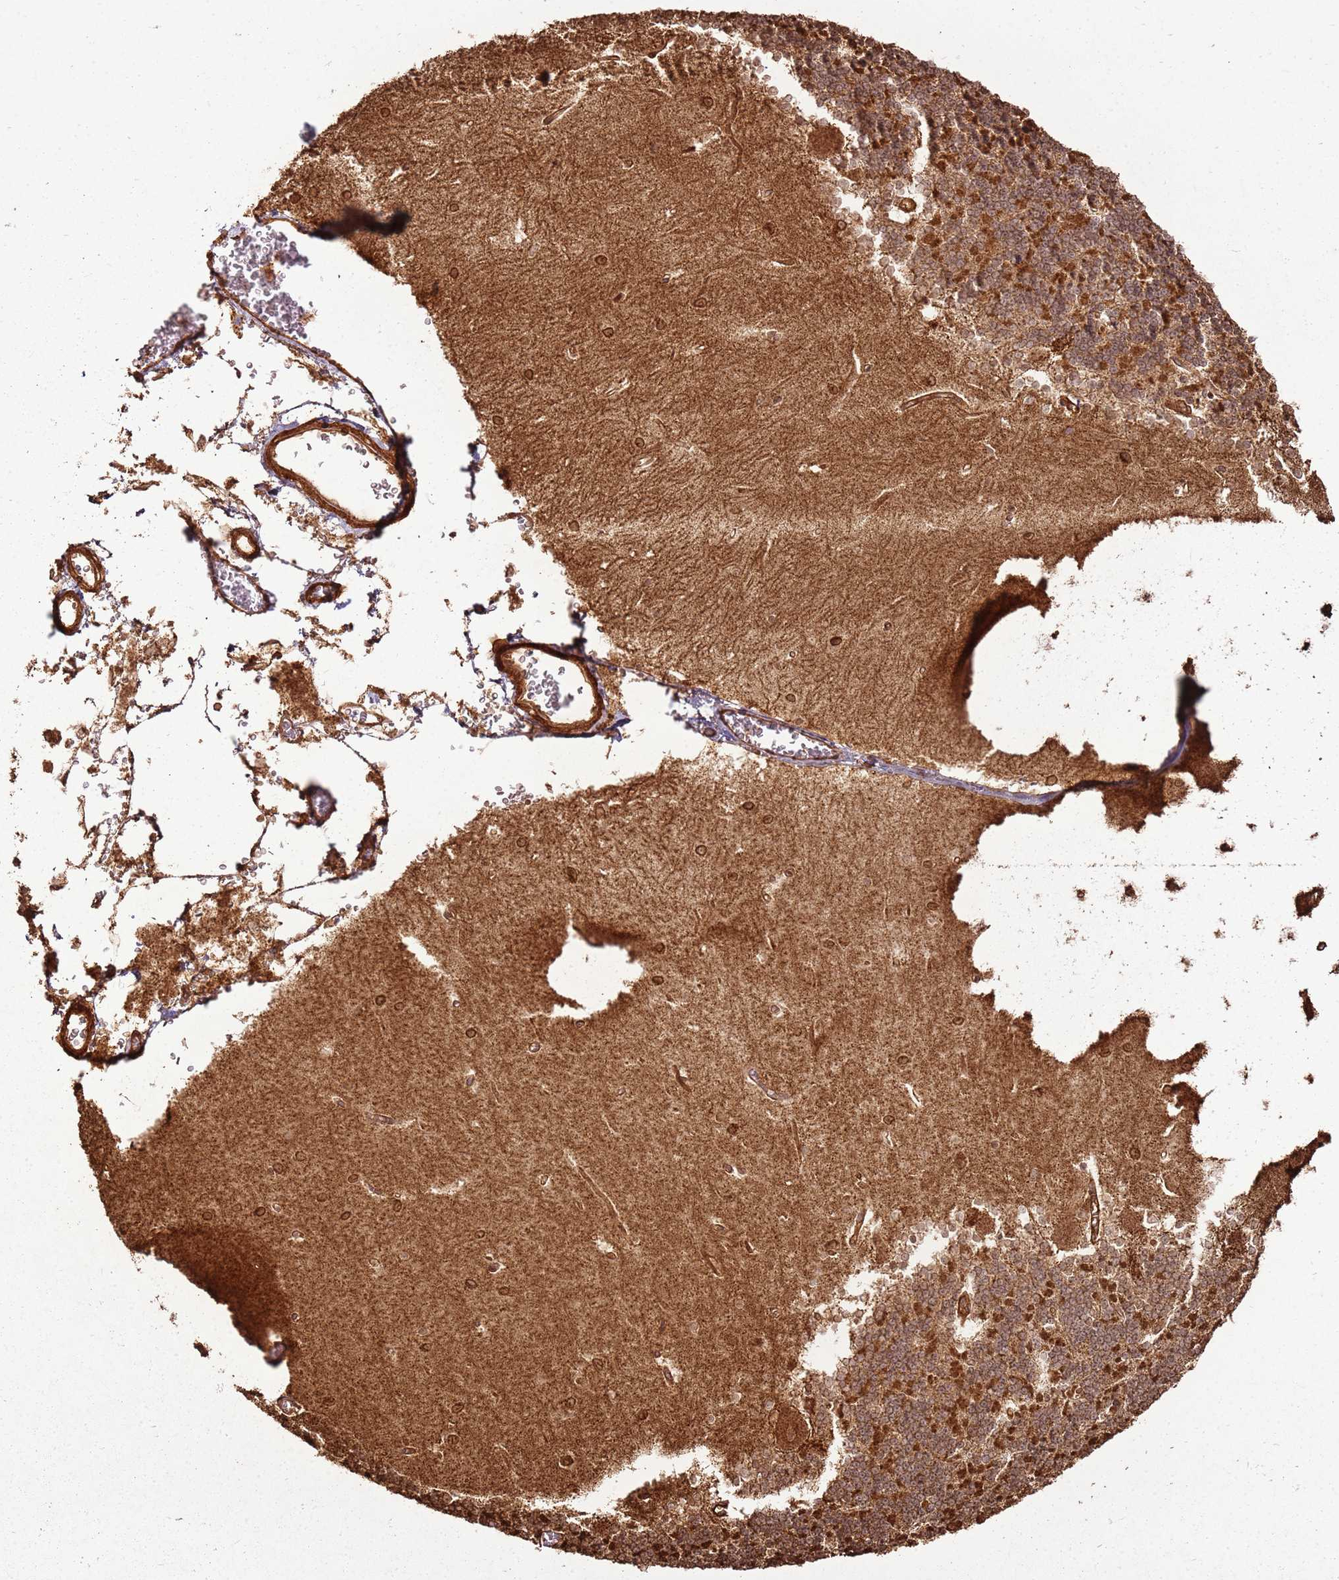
{"staining": {"intensity": "strong", "quantity": "25%-75%", "location": "cytoplasmic/membranous"}, "tissue": "cerebellum", "cell_type": "Cells in granular layer", "image_type": "normal", "snomed": [{"axis": "morphology", "description": "Normal tissue, NOS"}, {"axis": "topography", "description": "Cerebellum"}], "caption": "DAB (3,3'-diaminobenzidine) immunohistochemical staining of benign human cerebellum shows strong cytoplasmic/membranous protein staining in approximately 25%-75% of cells in granular layer.", "gene": "MRPS6", "patient": {"sex": "male", "age": 37}}